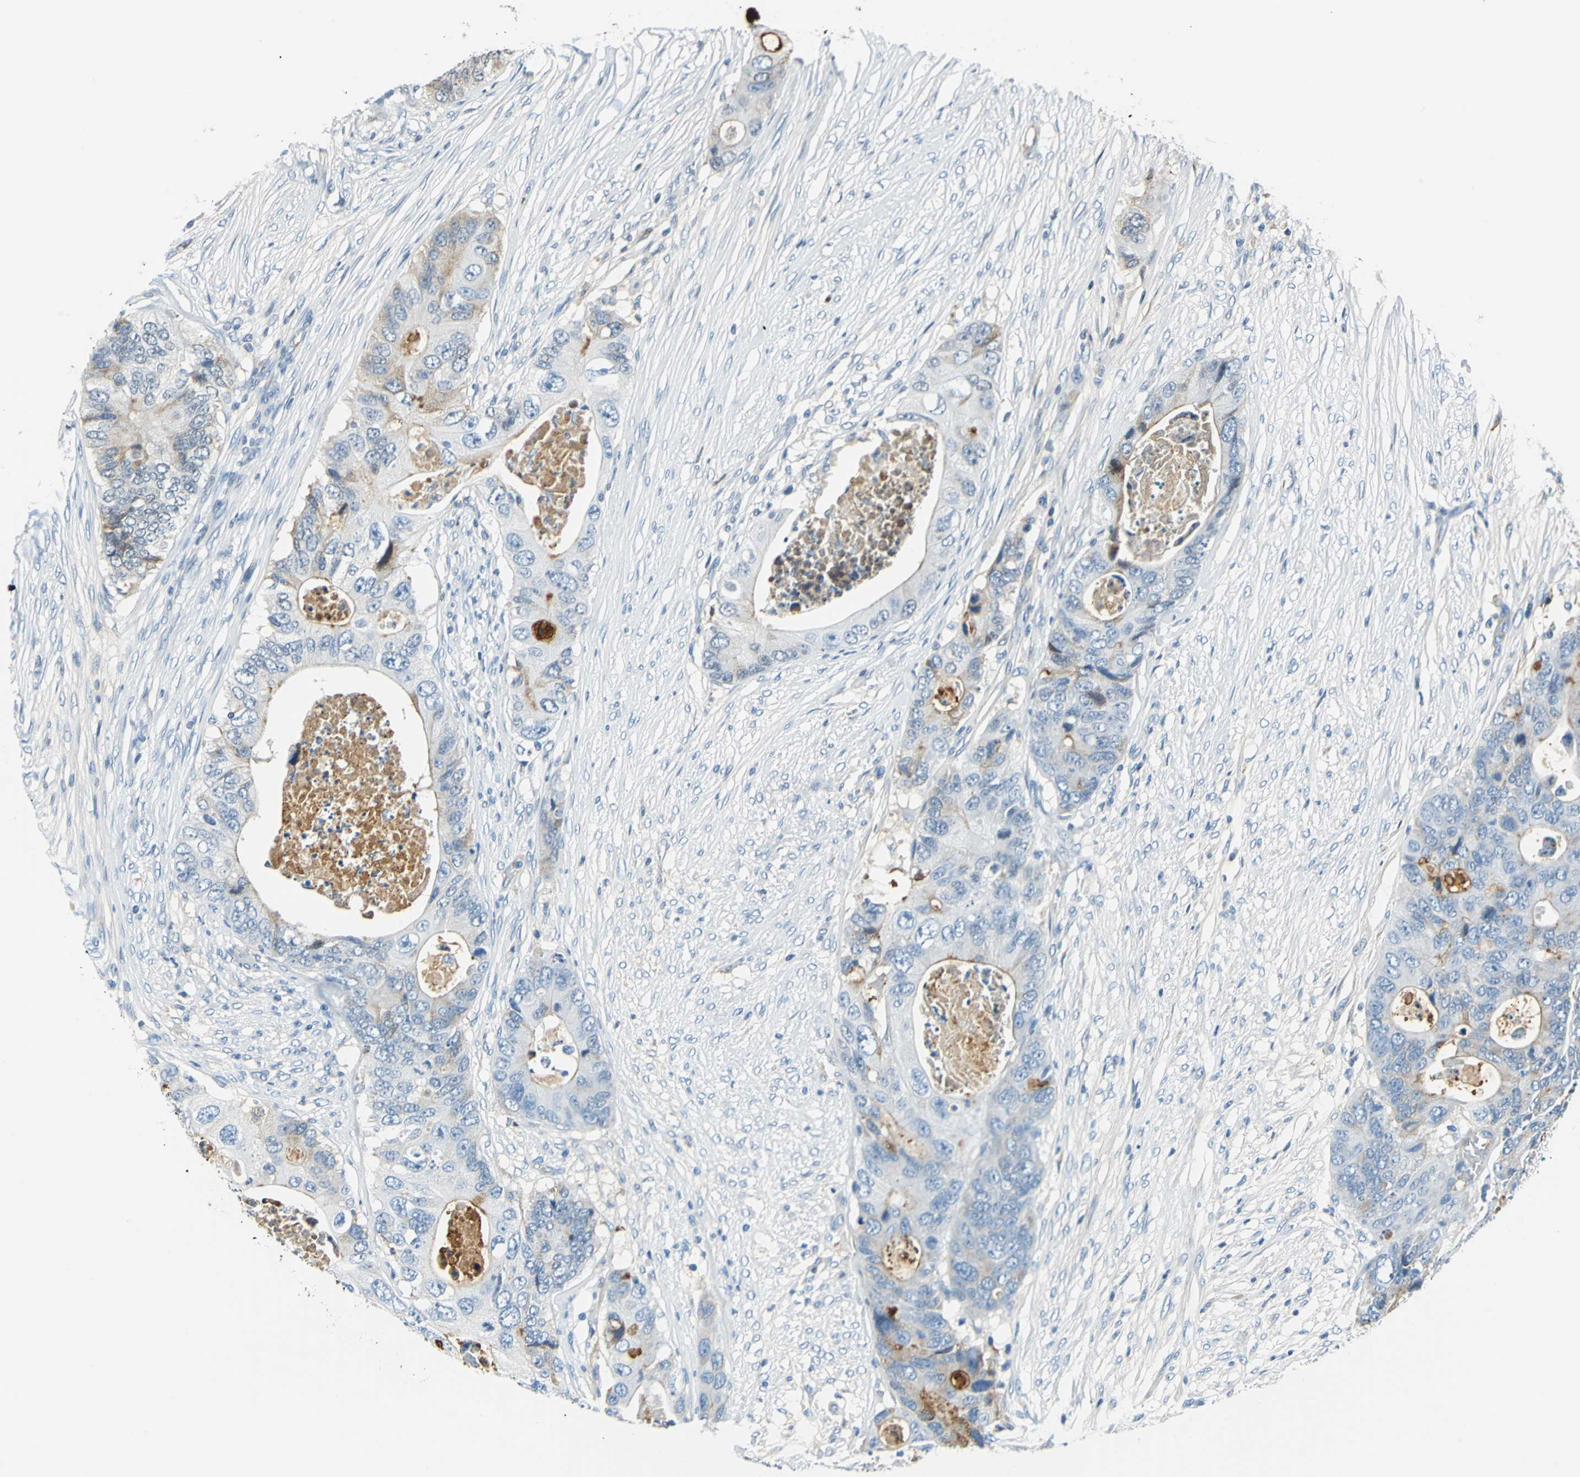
{"staining": {"intensity": "moderate", "quantity": "<25%", "location": "cytoplasmic/membranous"}, "tissue": "colorectal cancer", "cell_type": "Tumor cells", "image_type": "cancer", "snomed": [{"axis": "morphology", "description": "Adenocarcinoma, NOS"}, {"axis": "topography", "description": "Colon"}], "caption": "A micrograph of human colorectal adenocarcinoma stained for a protein exhibits moderate cytoplasmic/membranous brown staining in tumor cells.", "gene": "ALB", "patient": {"sex": "male", "age": 71}}